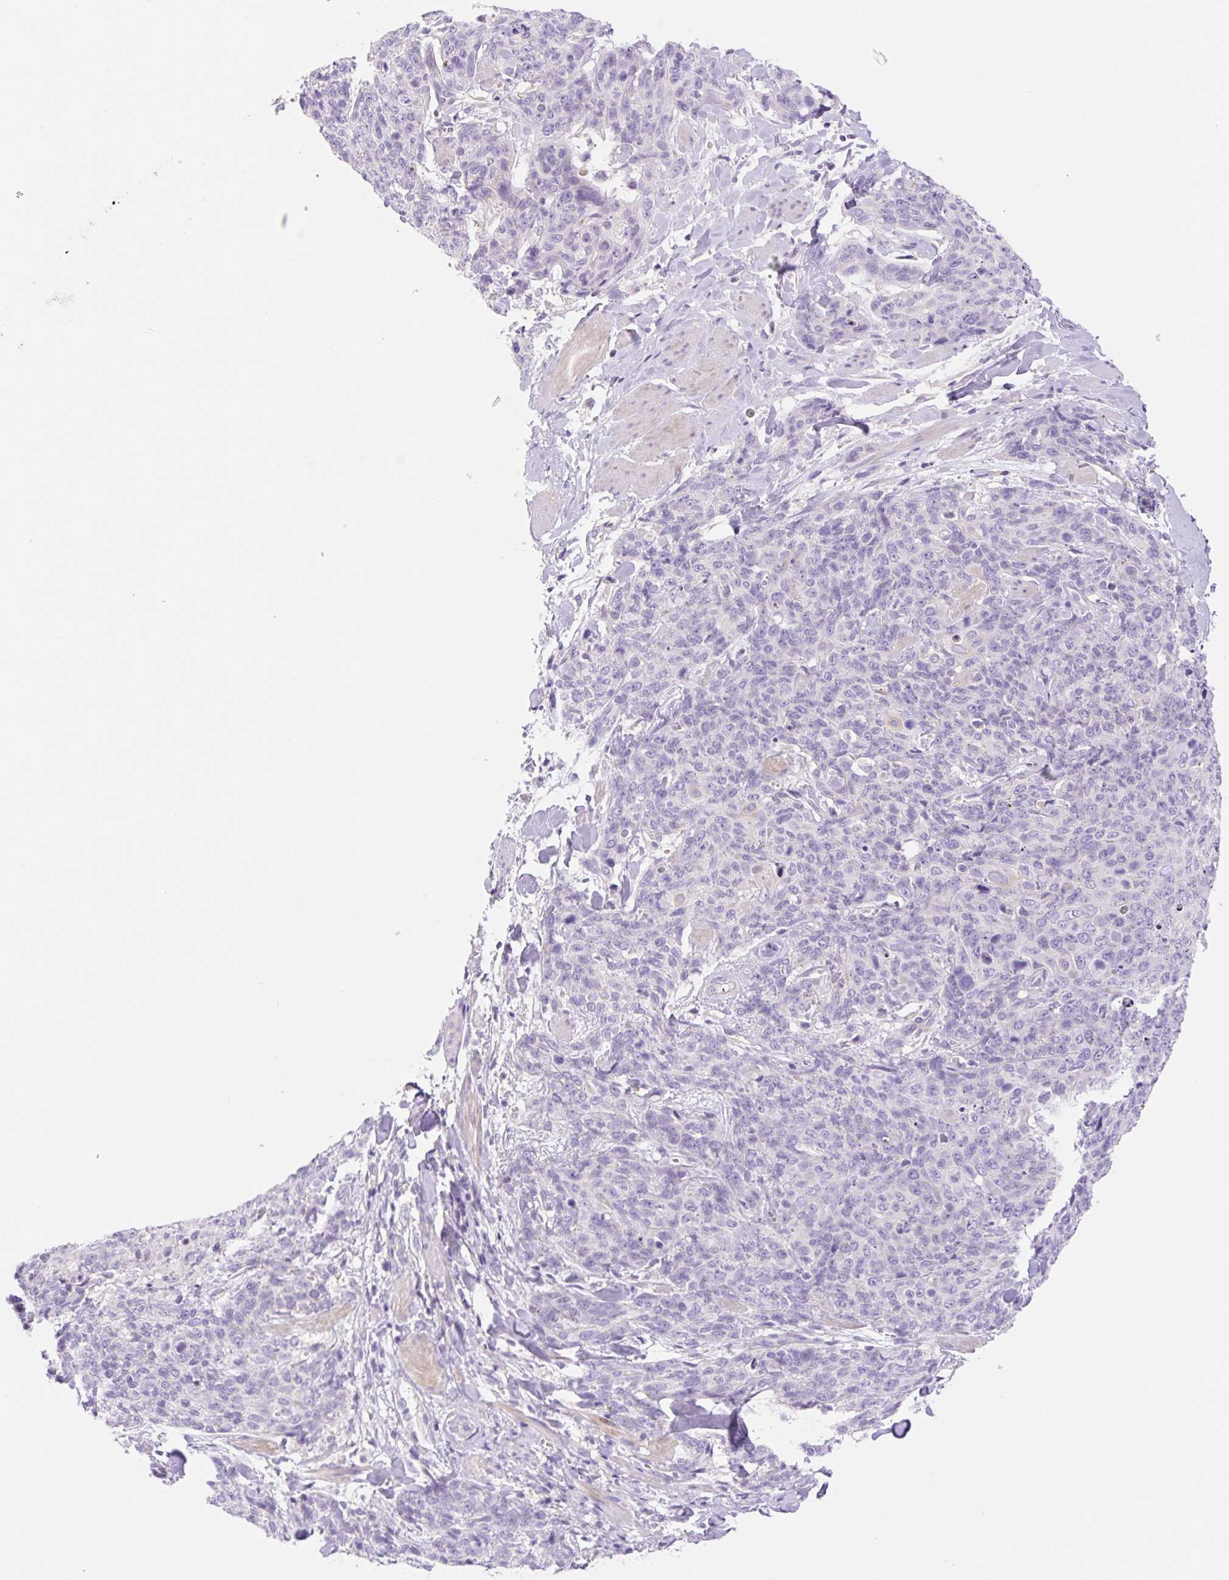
{"staining": {"intensity": "moderate", "quantity": ">75%", "location": "cytoplasmic/membranous"}, "tissue": "skin cancer", "cell_type": "Tumor cells", "image_type": "cancer", "snomed": [{"axis": "morphology", "description": "Squamous cell carcinoma, NOS"}, {"axis": "topography", "description": "Skin"}, {"axis": "topography", "description": "Vulva"}], "caption": "Protein positivity by IHC reveals moderate cytoplasmic/membranous staining in approximately >75% of tumor cells in skin cancer (squamous cell carcinoma).", "gene": "DENND5A", "patient": {"sex": "female", "age": 85}}